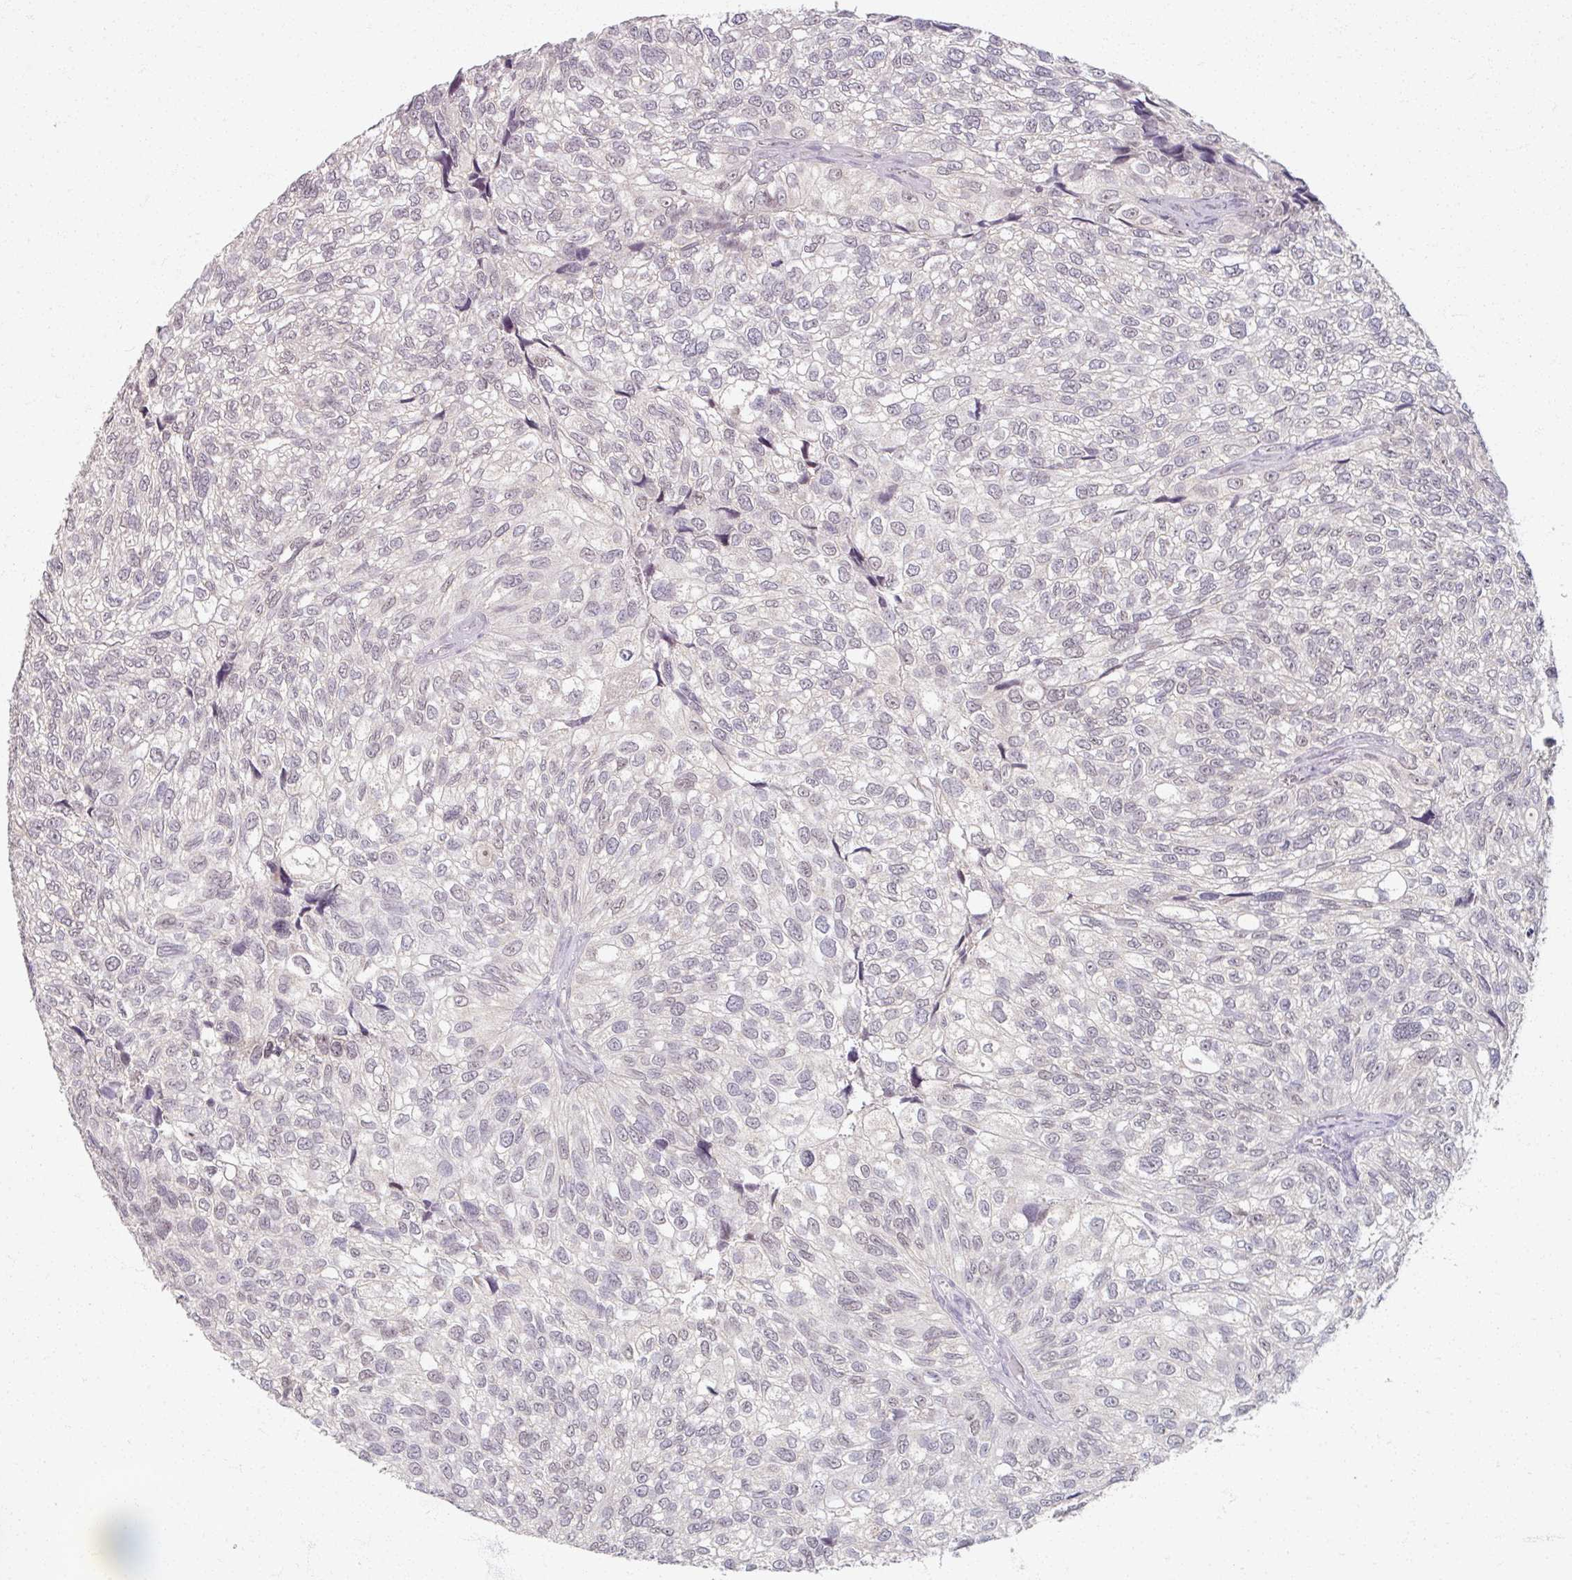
{"staining": {"intensity": "weak", "quantity": "25%-75%", "location": "nuclear"}, "tissue": "urothelial cancer", "cell_type": "Tumor cells", "image_type": "cancer", "snomed": [{"axis": "morphology", "description": "Urothelial carcinoma, NOS"}, {"axis": "topography", "description": "Urinary bladder"}], "caption": "Tumor cells demonstrate low levels of weak nuclear expression in about 25%-75% of cells in urothelial cancer. The staining is performed using DAB brown chromogen to label protein expression. The nuclei are counter-stained blue using hematoxylin.", "gene": "SOX11", "patient": {"sex": "male", "age": 87}}